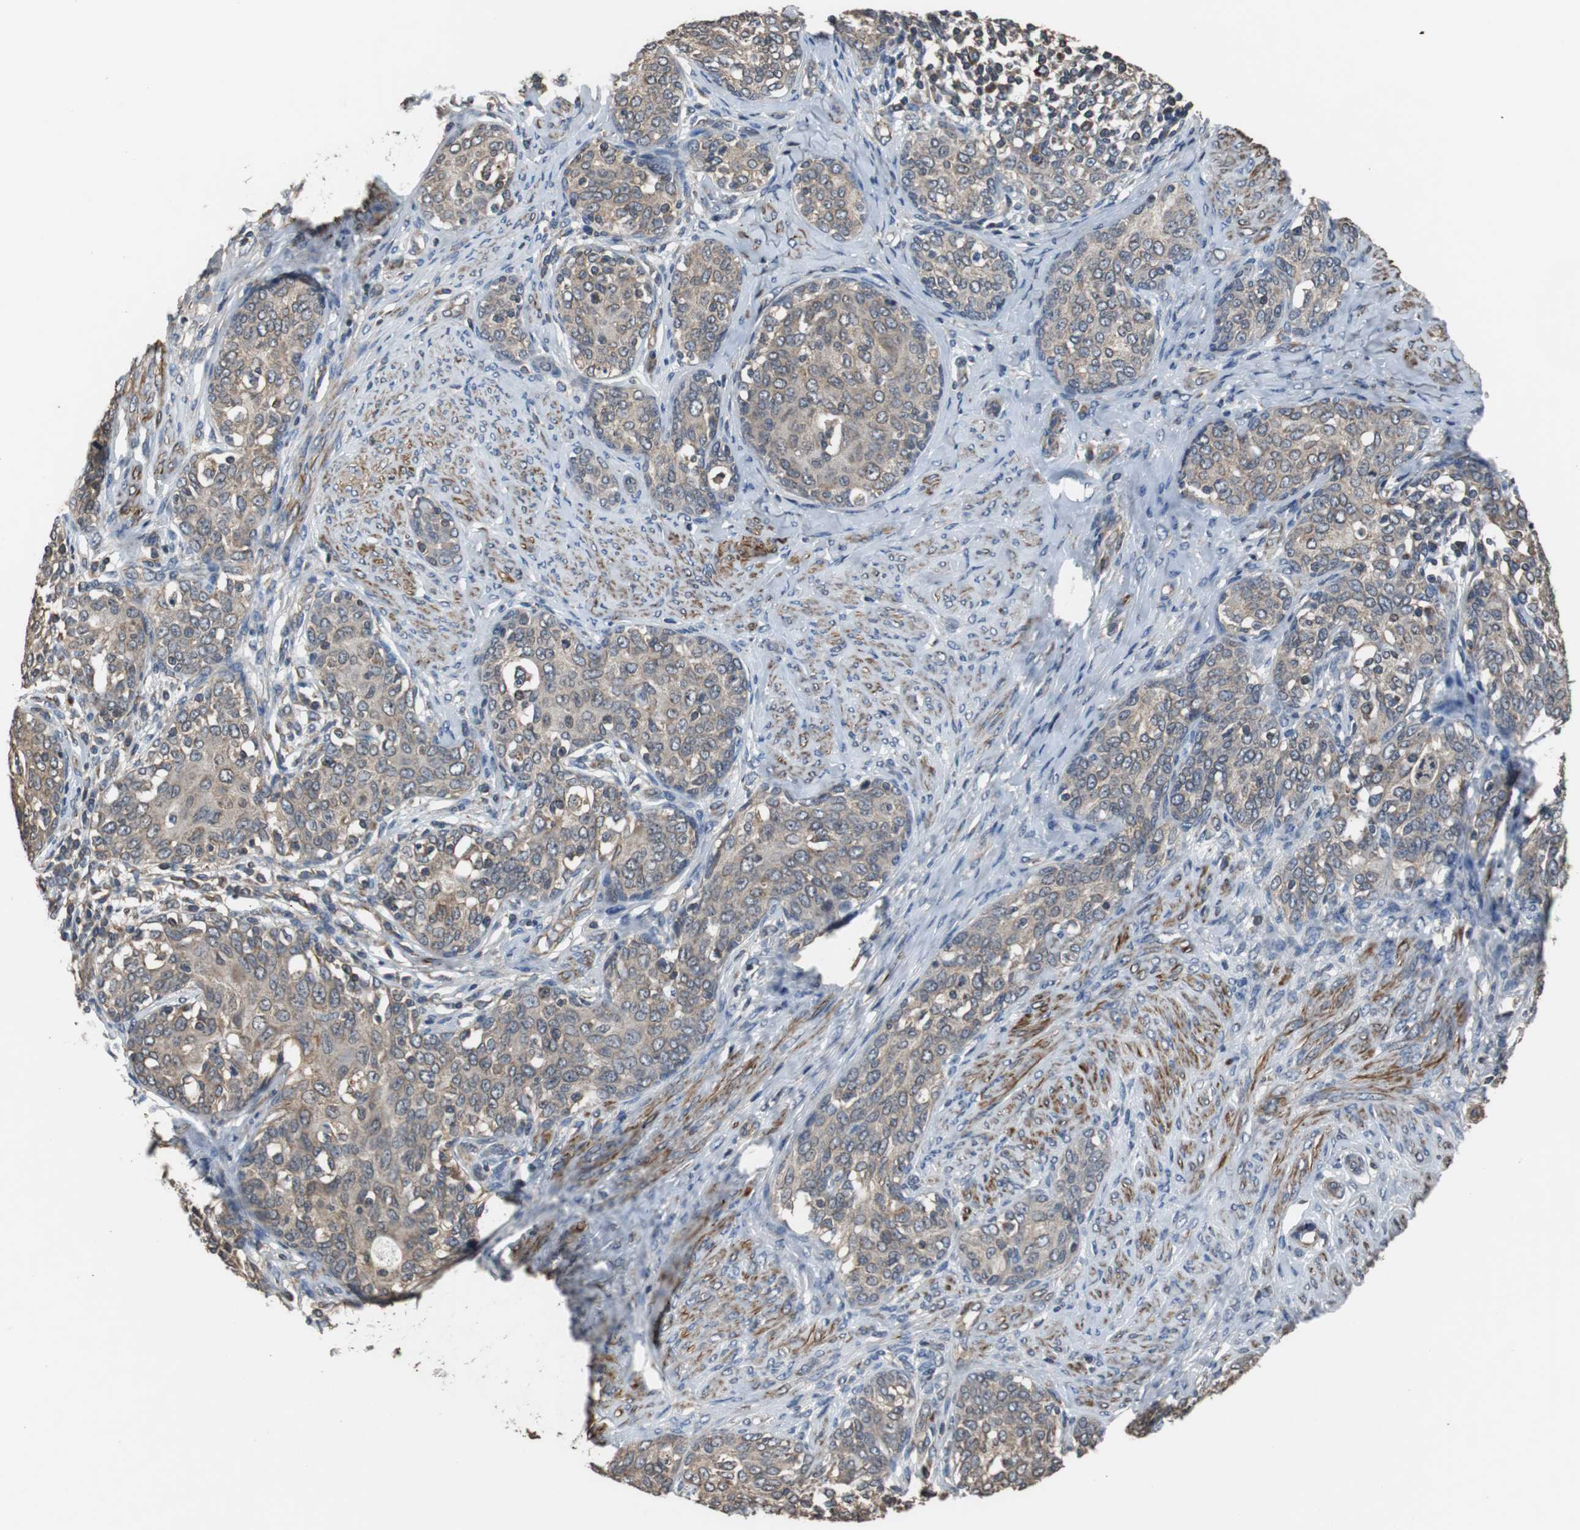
{"staining": {"intensity": "weak", "quantity": ">75%", "location": "cytoplasmic/membranous"}, "tissue": "cervical cancer", "cell_type": "Tumor cells", "image_type": "cancer", "snomed": [{"axis": "morphology", "description": "Squamous cell carcinoma, NOS"}, {"axis": "morphology", "description": "Adenocarcinoma, NOS"}, {"axis": "topography", "description": "Cervix"}], "caption": "Immunohistochemical staining of cervical adenocarcinoma reveals low levels of weak cytoplasmic/membranous positivity in about >75% of tumor cells.", "gene": "PITRM1", "patient": {"sex": "female", "age": 52}}